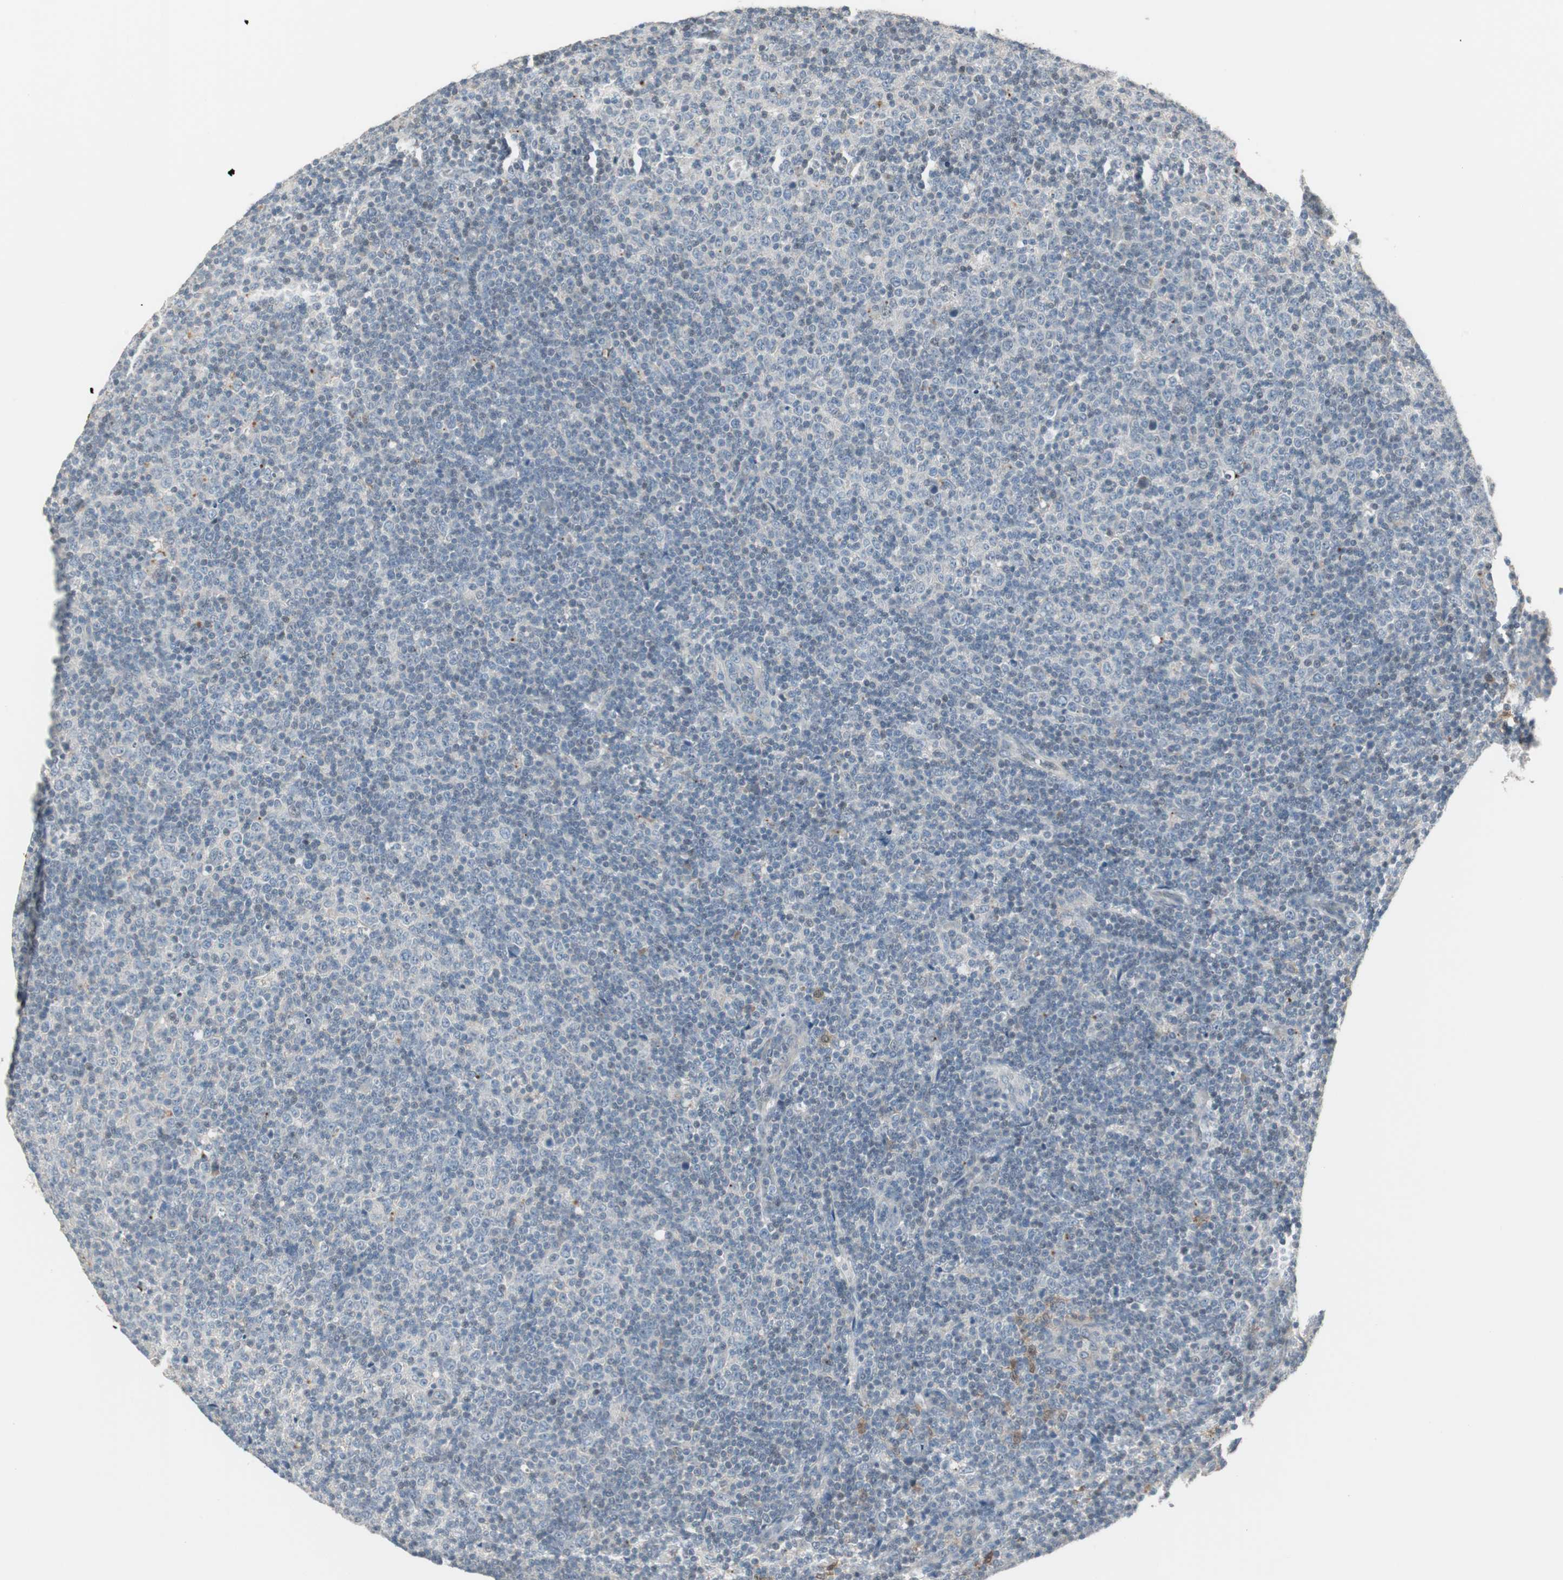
{"staining": {"intensity": "negative", "quantity": "none", "location": "none"}, "tissue": "lymphoma", "cell_type": "Tumor cells", "image_type": "cancer", "snomed": [{"axis": "morphology", "description": "Malignant lymphoma, non-Hodgkin's type, Low grade"}, {"axis": "topography", "description": "Lymph node"}], "caption": "IHC histopathology image of neoplastic tissue: human lymphoma stained with DAB (3,3'-diaminobenzidine) reveals no significant protein positivity in tumor cells. The staining is performed using DAB (3,3'-diaminobenzidine) brown chromogen with nuclei counter-stained in using hematoxylin.", "gene": "PDZK1", "patient": {"sex": "male", "age": 70}}